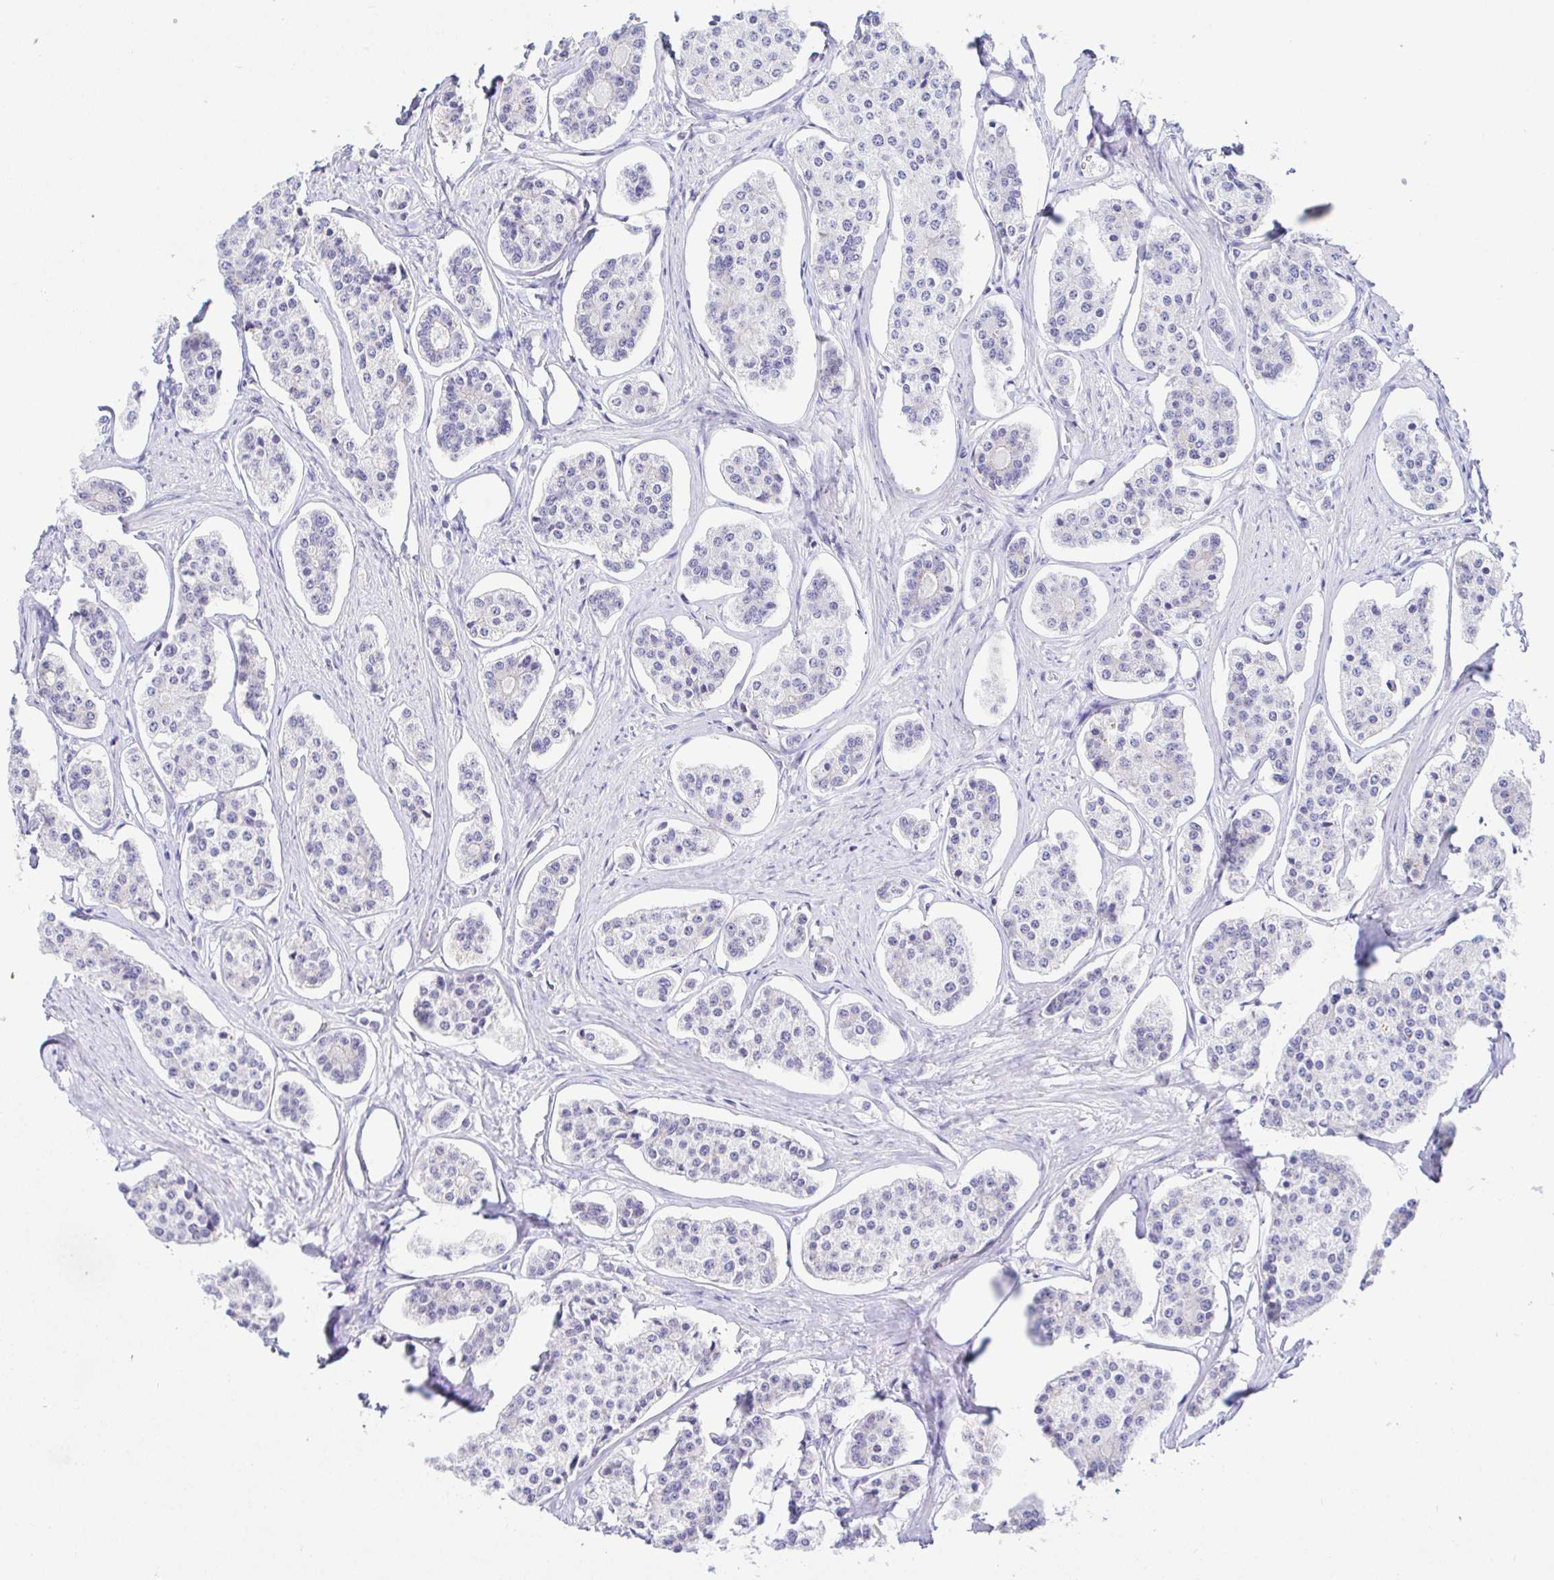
{"staining": {"intensity": "negative", "quantity": "none", "location": "none"}, "tissue": "carcinoid", "cell_type": "Tumor cells", "image_type": "cancer", "snomed": [{"axis": "morphology", "description": "Carcinoid, malignant, NOS"}, {"axis": "topography", "description": "Small intestine"}], "caption": "This is an IHC histopathology image of carcinoid. There is no staining in tumor cells.", "gene": "PINLYP", "patient": {"sex": "female", "age": 65}}